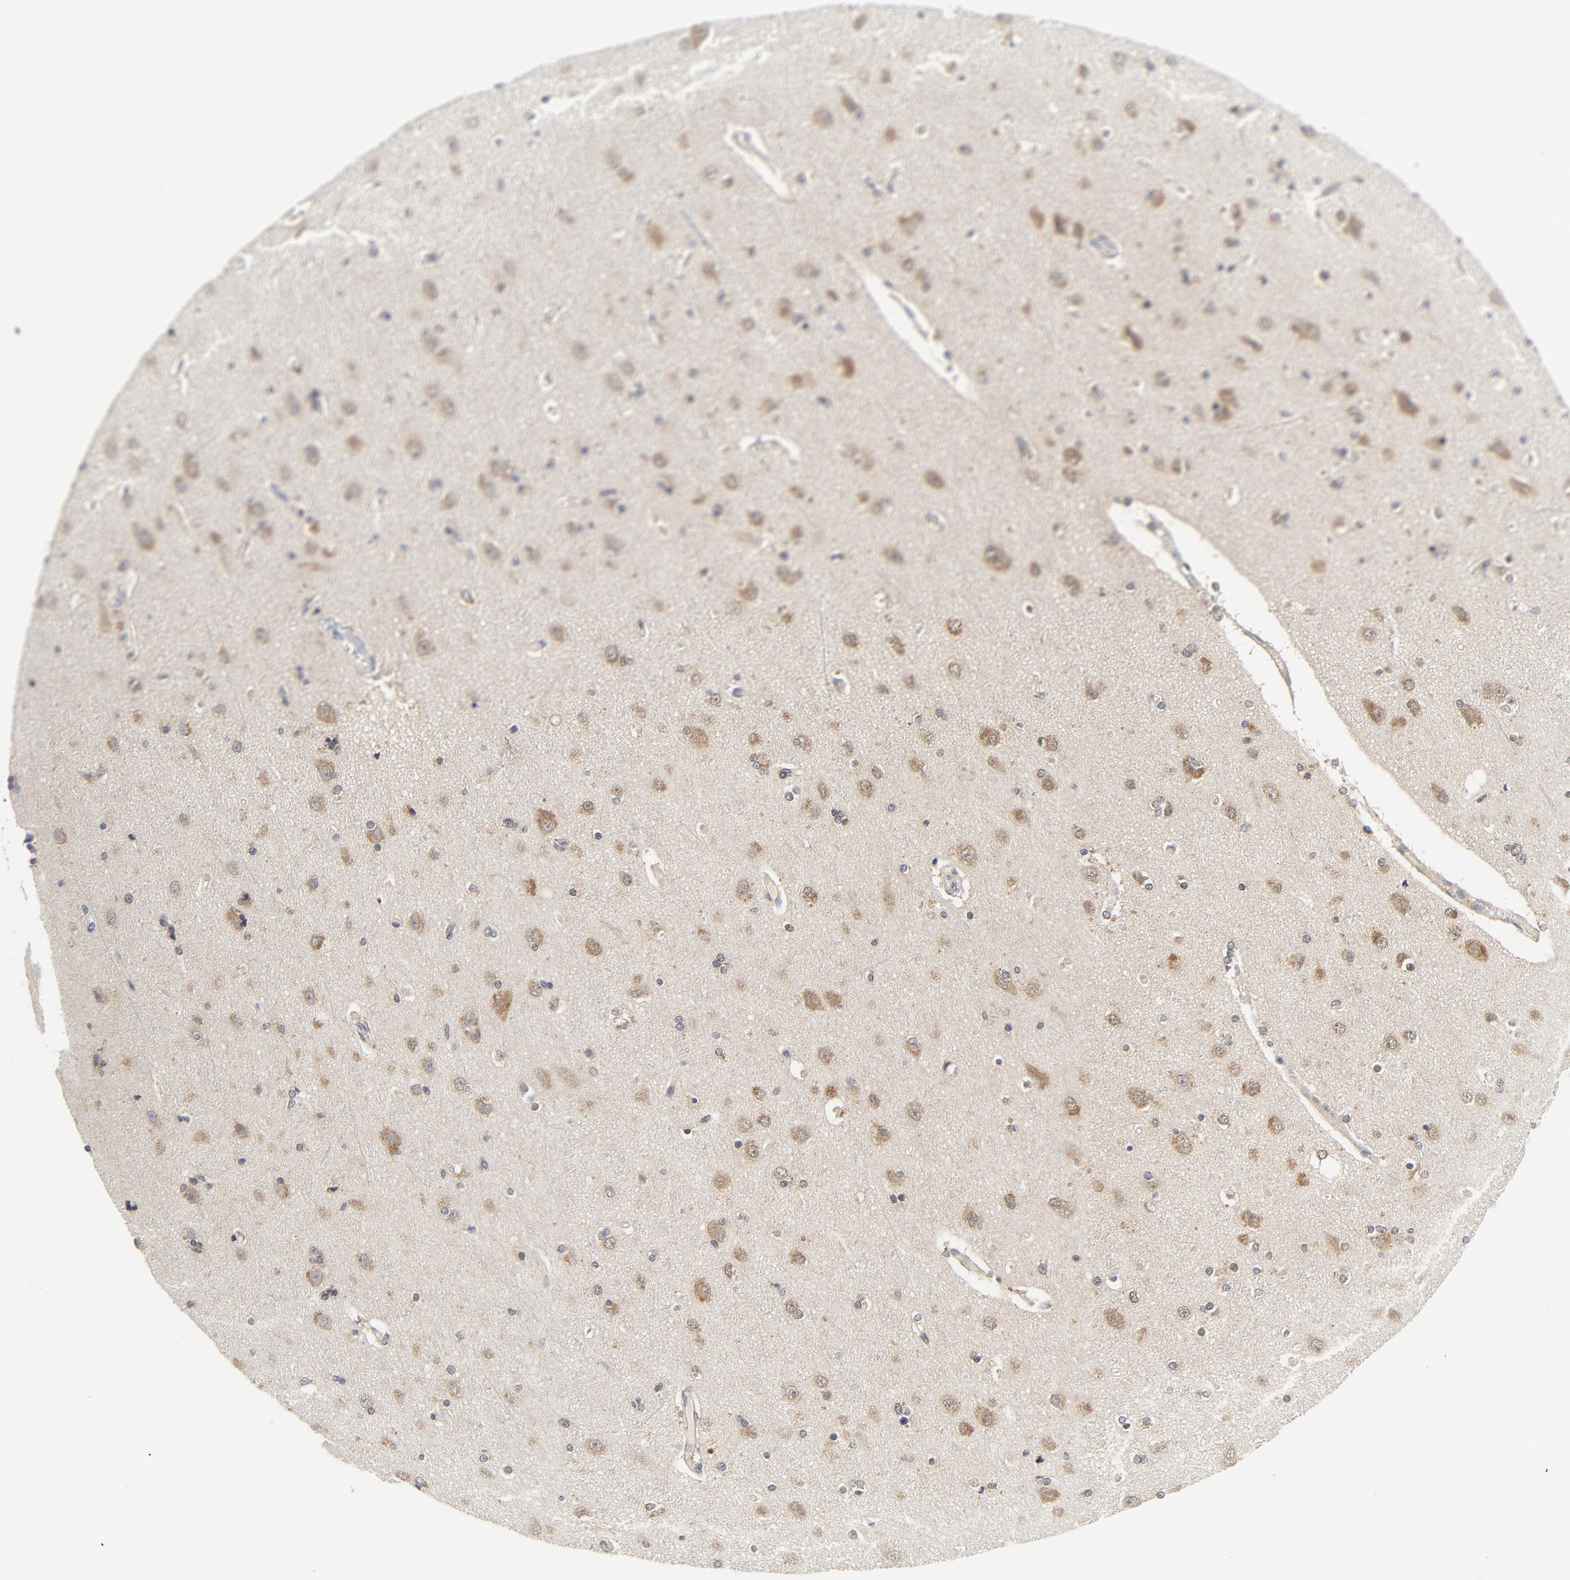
{"staining": {"intensity": "weak", "quantity": "25%-75%", "location": "cytoplasmic/membranous"}, "tissue": "cerebral cortex", "cell_type": "Endothelial cells", "image_type": "normal", "snomed": [{"axis": "morphology", "description": "Normal tissue, NOS"}, {"axis": "topography", "description": "Cerebral cortex"}], "caption": "Benign cerebral cortex reveals weak cytoplasmic/membranous positivity in approximately 25%-75% of endothelial cells The staining is performed using DAB (3,3'-diaminobenzidine) brown chromogen to label protein expression. The nuclei are counter-stained blue using hematoxylin..", "gene": "BAD", "patient": {"sex": "female", "age": 54}}